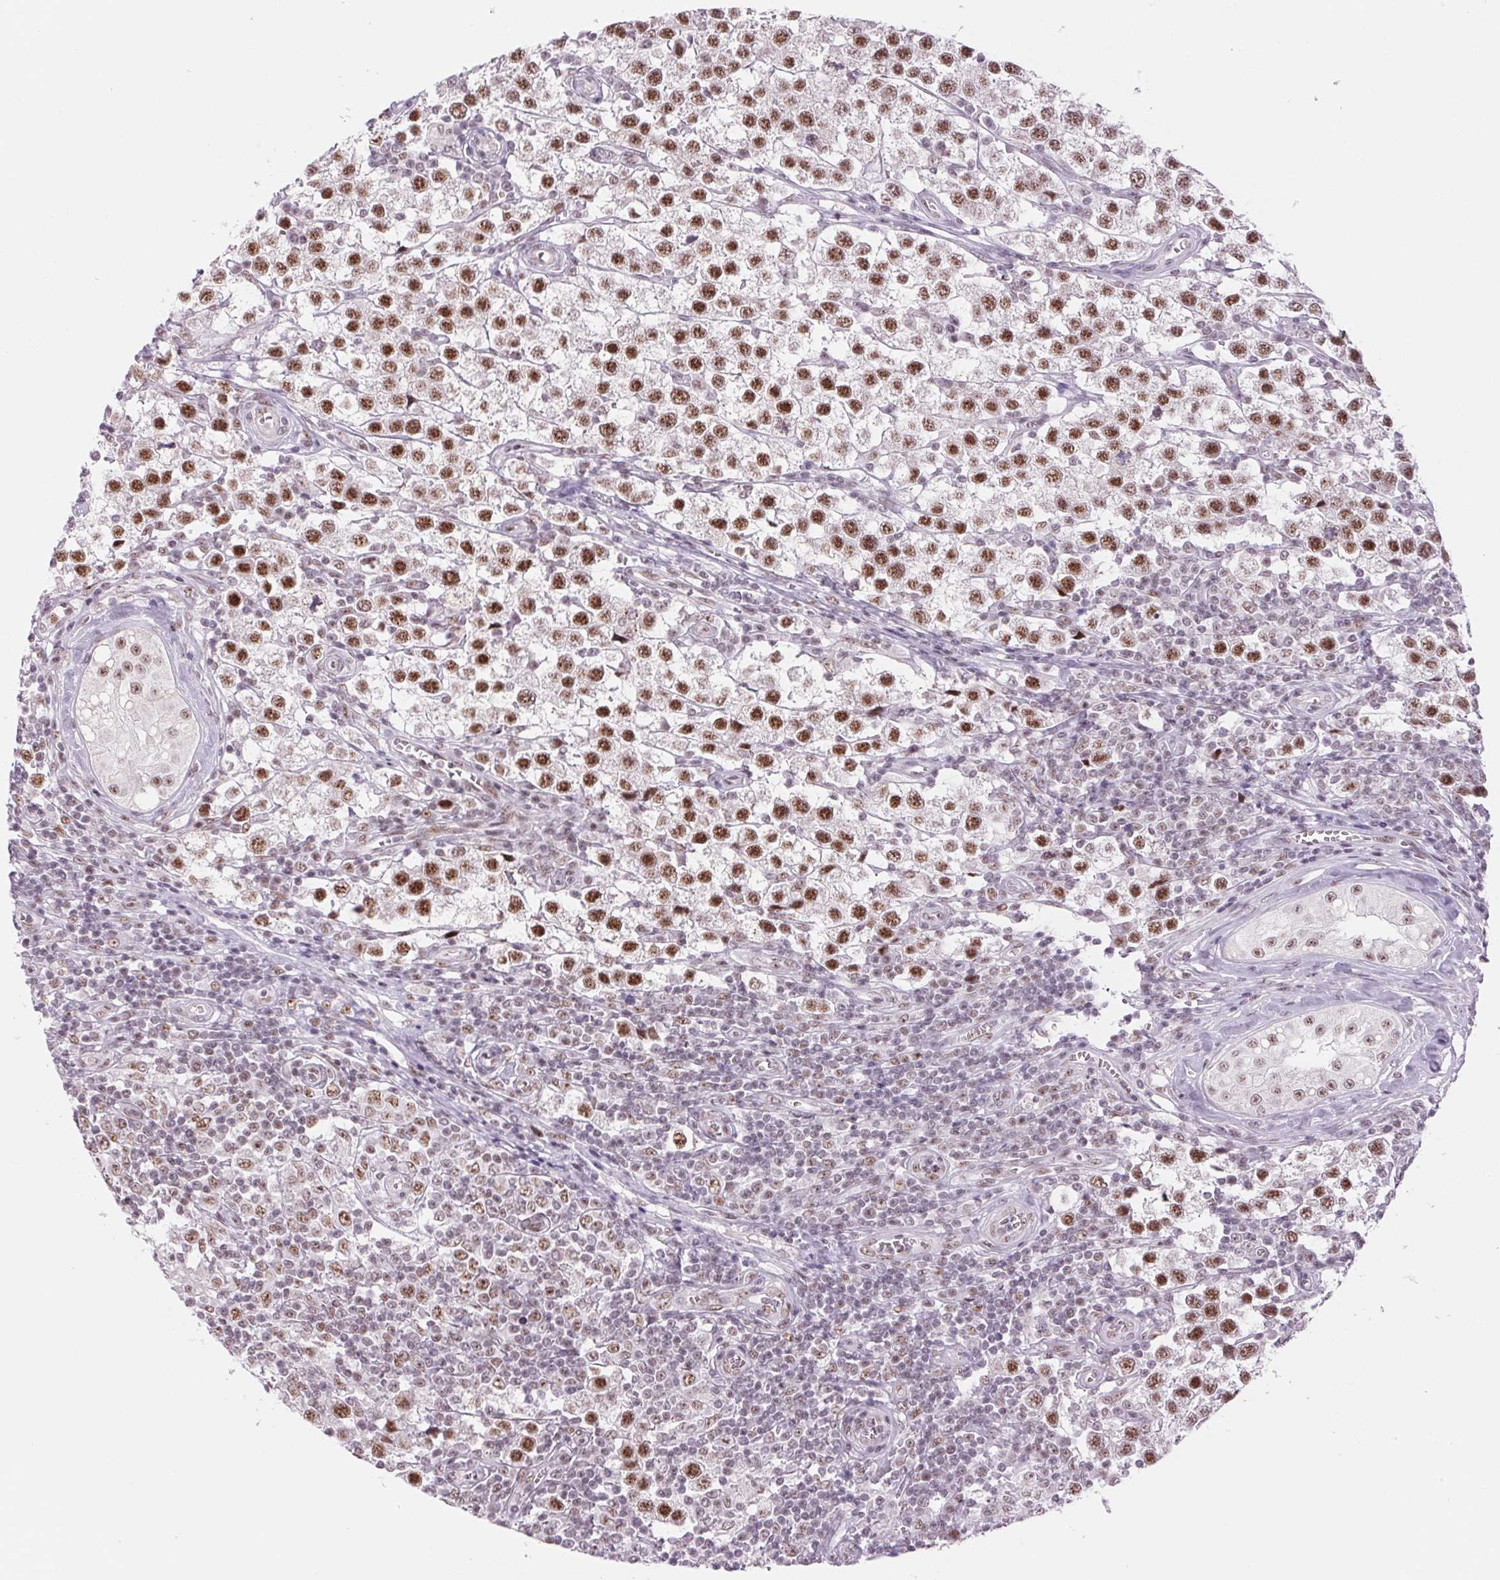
{"staining": {"intensity": "moderate", "quantity": ">75%", "location": "nuclear"}, "tissue": "testis cancer", "cell_type": "Tumor cells", "image_type": "cancer", "snomed": [{"axis": "morphology", "description": "Seminoma, NOS"}, {"axis": "topography", "description": "Testis"}], "caption": "Immunohistochemistry (IHC) micrograph of testis cancer (seminoma) stained for a protein (brown), which reveals medium levels of moderate nuclear staining in approximately >75% of tumor cells.", "gene": "ZC3H14", "patient": {"sex": "male", "age": 34}}